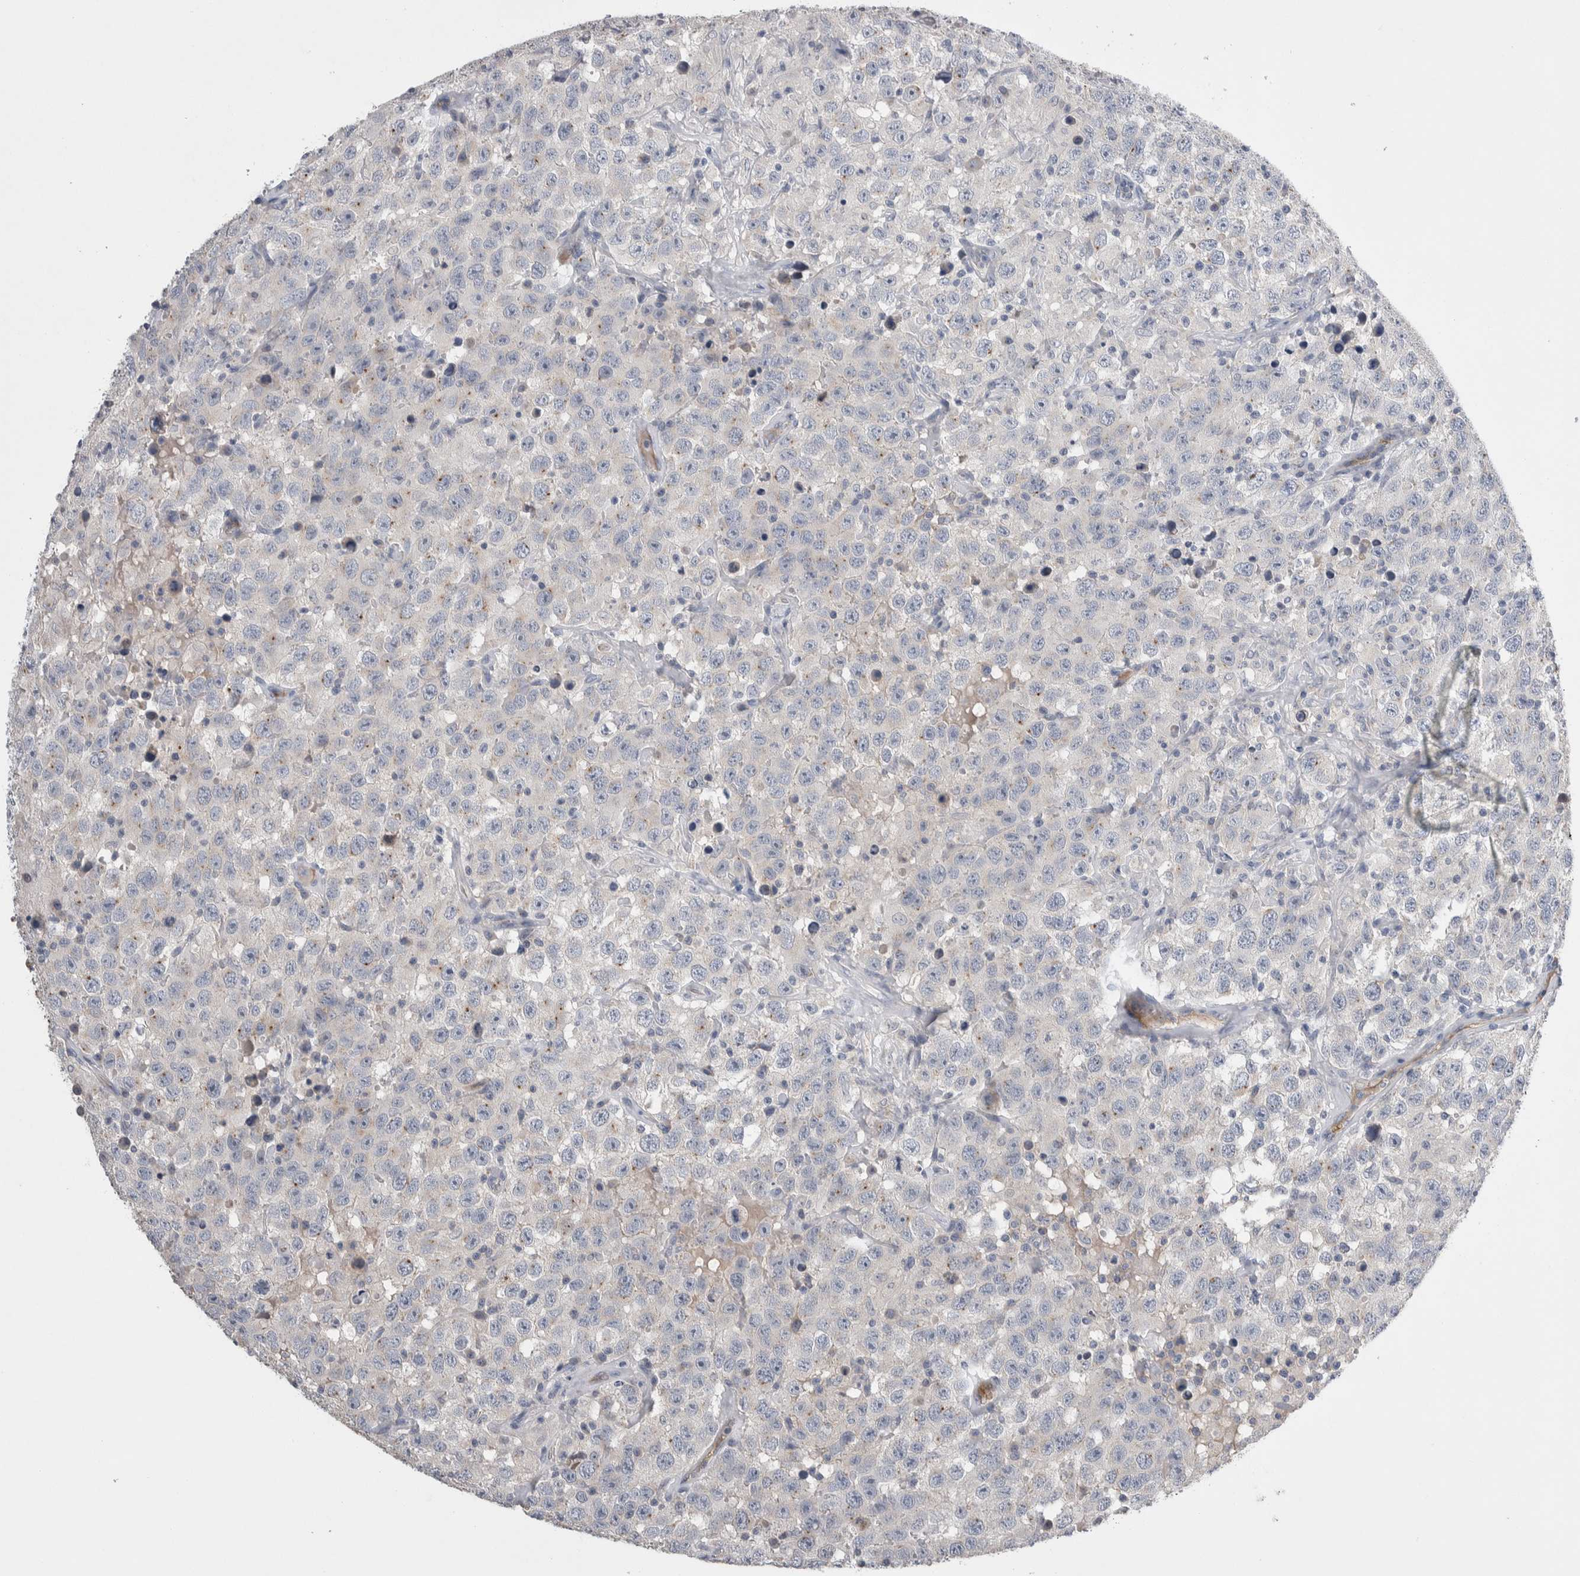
{"staining": {"intensity": "negative", "quantity": "none", "location": "none"}, "tissue": "testis cancer", "cell_type": "Tumor cells", "image_type": "cancer", "snomed": [{"axis": "morphology", "description": "Seminoma, NOS"}, {"axis": "topography", "description": "Testis"}], "caption": "A photomicrograph of seminoma (testis) stained for a protein reveals no brown staining in tumor cells.", "gene": "CEP131", "patient": {"sex": "male", "age": 41}}